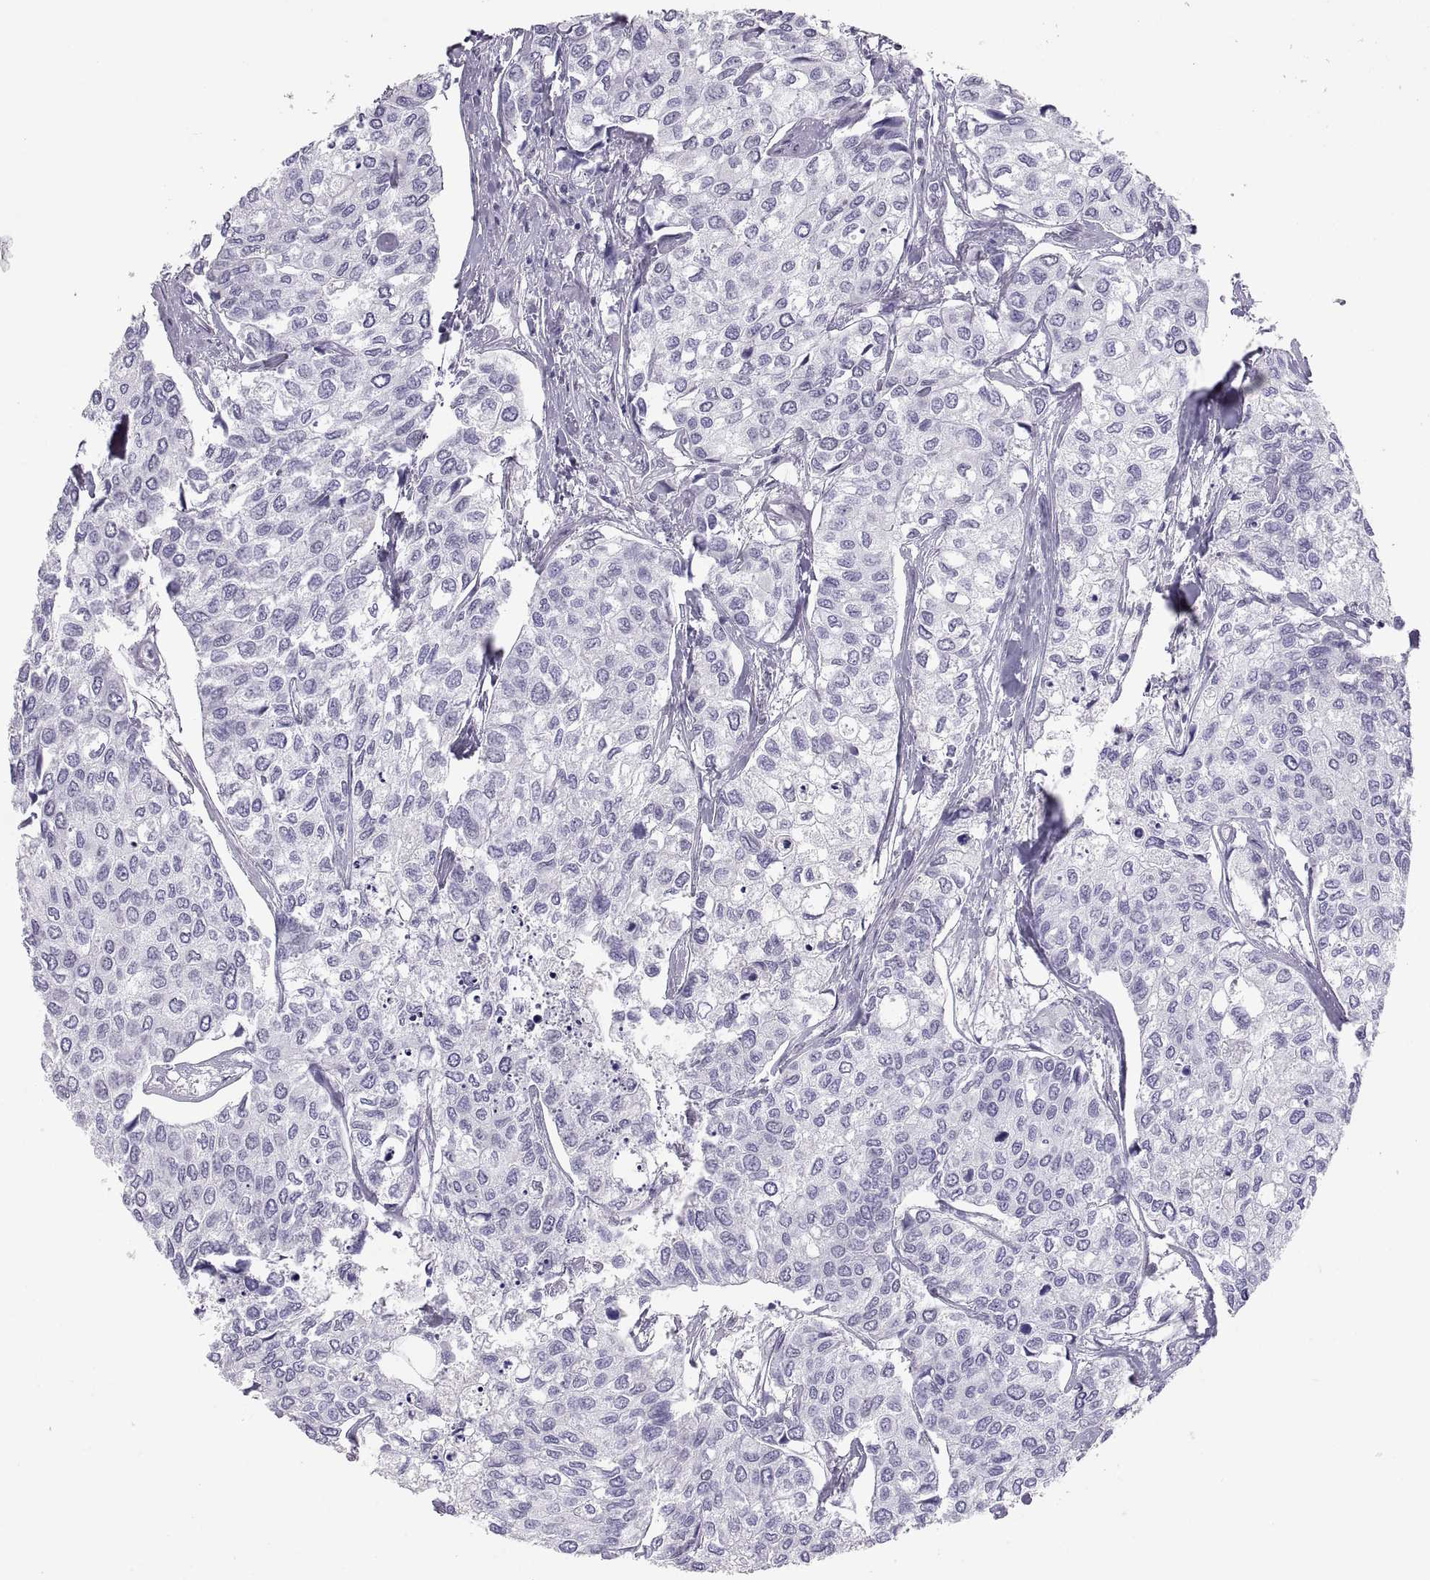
{"staining": {"intensity": "negative", "quantity": "none", "location": "none"}, "tissue": "urothelial cancer", "cell_type": "Tumor cells", "image_type": "cancer", "snomed": [{"axis": "morphology", "description": "Urothelial carcinoma, High grade"}, {"axis": "topography", "description": "Urinary bladder"}], "caption": "High magnification brightfield microscopy of urothelial carcinoma (high-grade) stained with DAB (3,3'-diaminobenzidine) (brown) and counterstained with hematoxylin (blue): tumor cells show no significant expression. (DAB (3,3'-diaminobenzidine) immunohistochemistry (IHC), high magnification).", "gene": "CARTPT", "patient": {"sex": "male", "age": 73}}